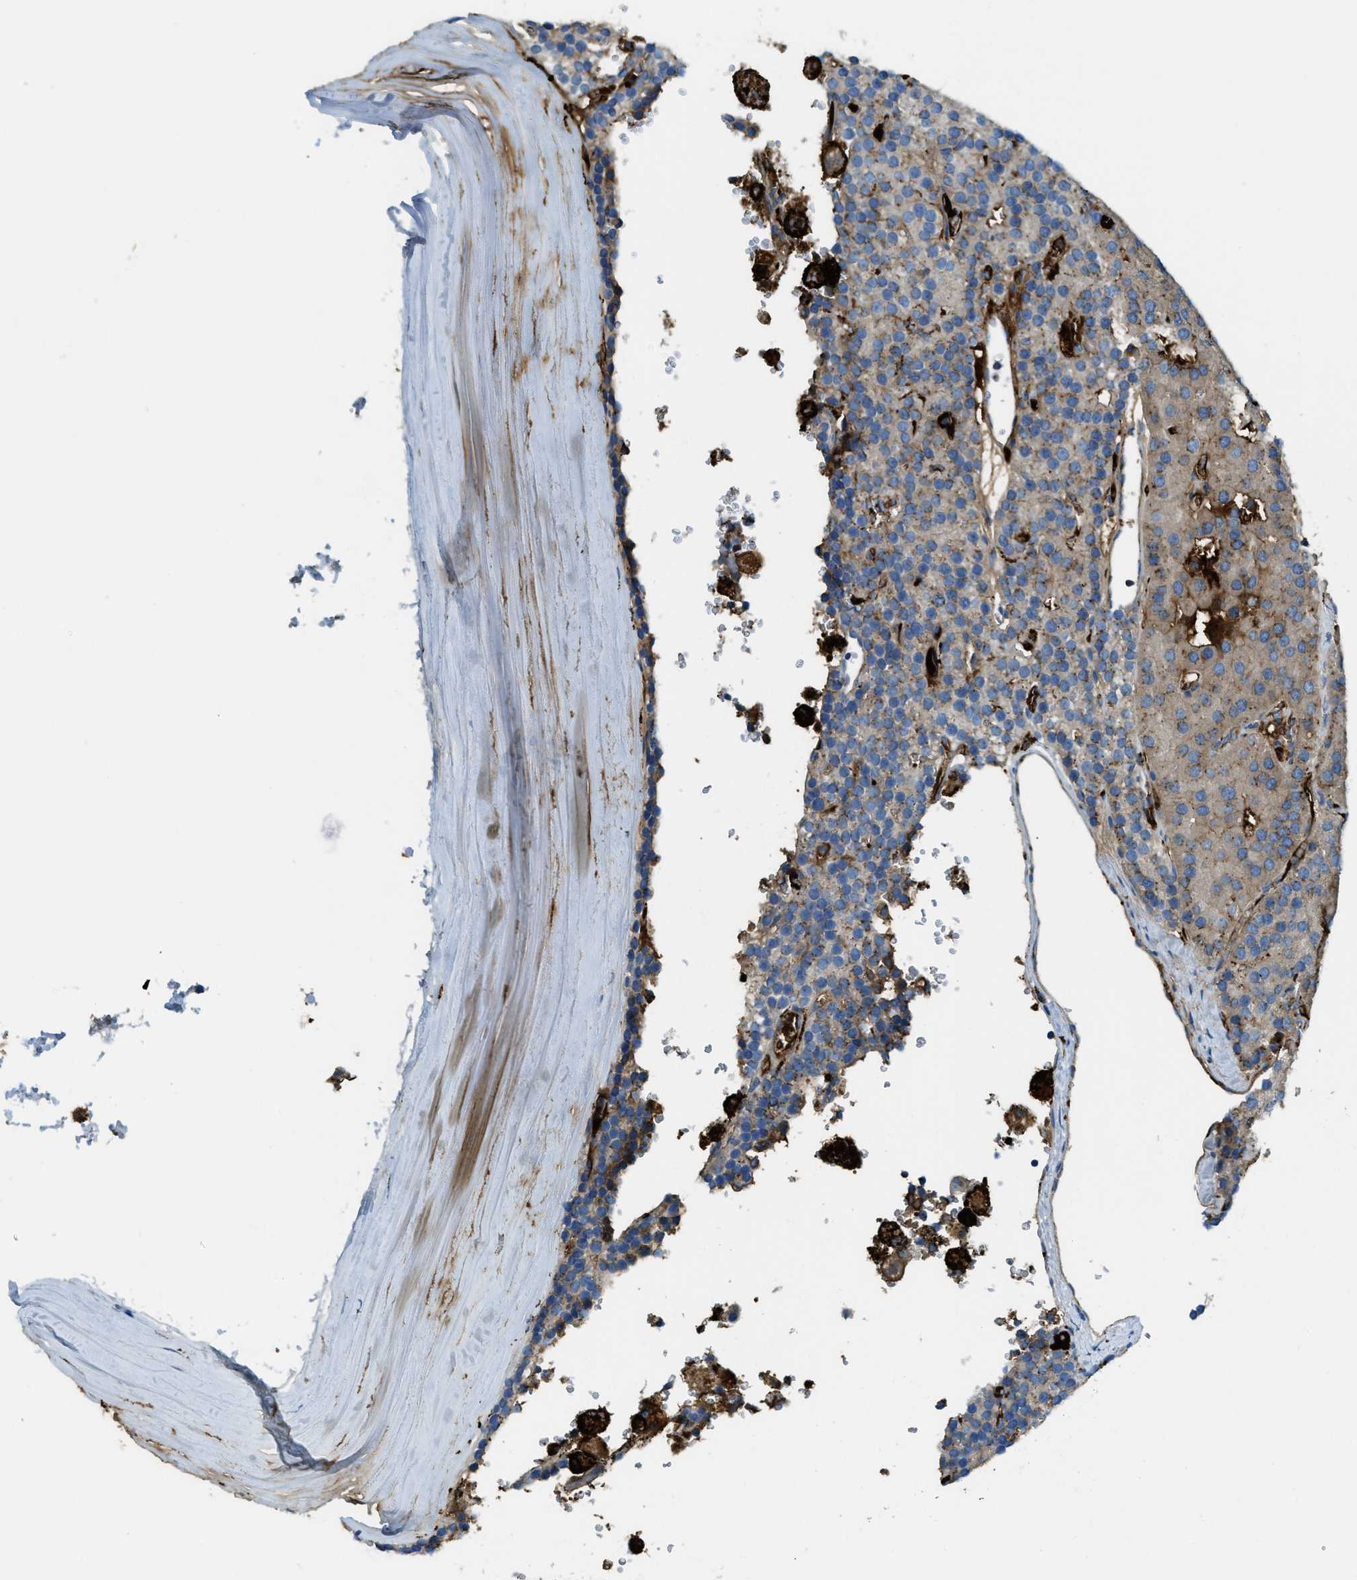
{"staining": {"intensity": "weak", "quantity": "<25%", "location": "cytoplasmic/membranous"}, "tissue": "parathyroid gland", "cell_type": "Glandular cells", "image_type": "normal", "snomed": [{"axis": "morphology", "description": "Normal tissue, NOS"}, {"axis": "morphology", "description": "Adenoma, NOS"}, {"axis": "topography", "description": "Parathyroid gland"}], "caption": "The immunohistochemistry micrograph has no significant positivity in glandular cells of parathyroid gland.", "gene": "TRIM59", "patient": {"sex": "female", "age": 86}}